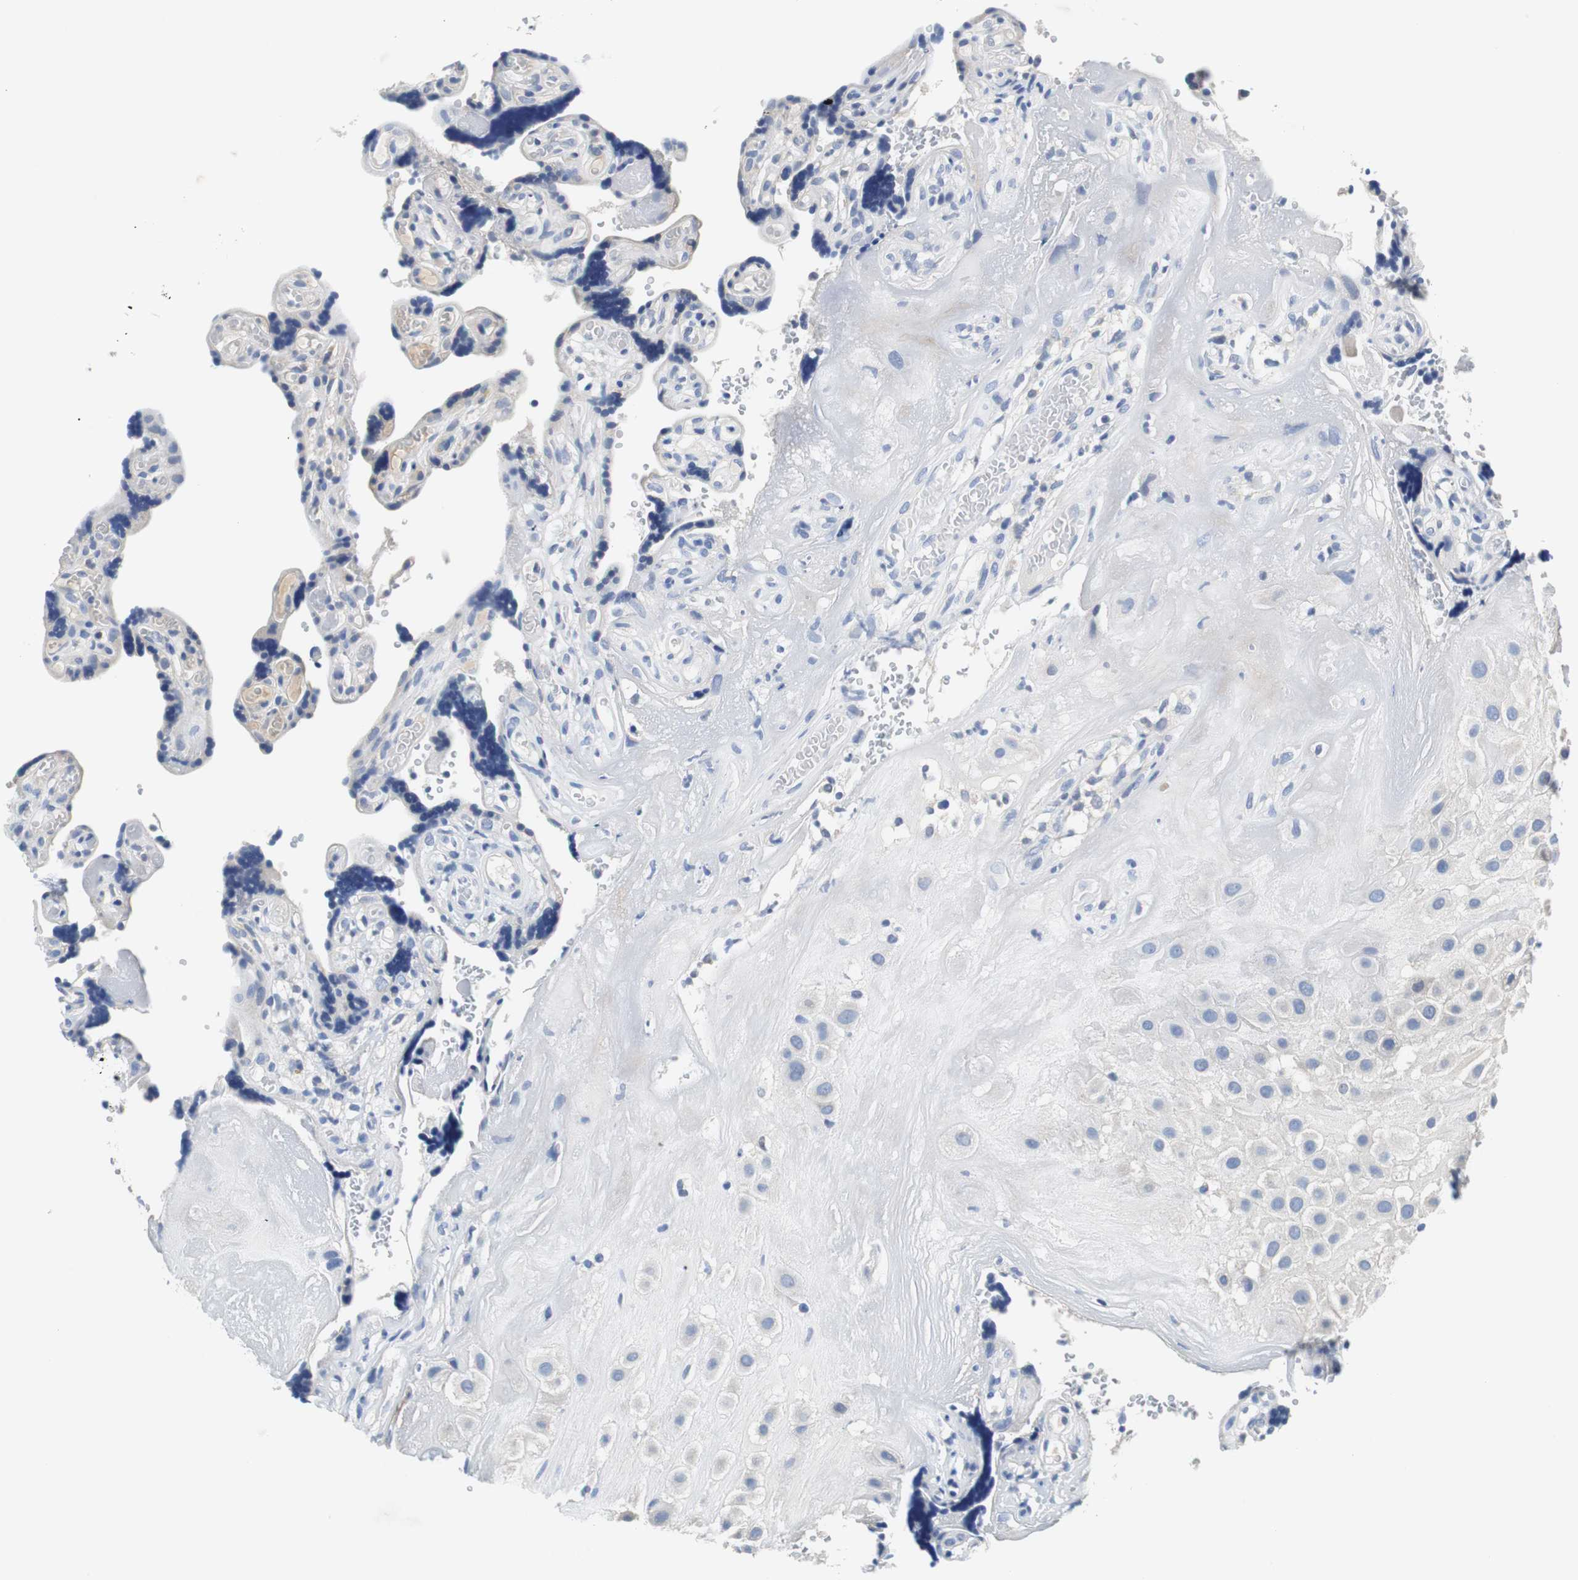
{"staining": {"intensity": "negative", "quantity": "none", "location": "none"}, "tissue": "placenta", "cell_type": "Decidual cells", "image_type": "normal", "snomed": [{"axis": "morphology", "description": "Normal tissue, NOS"}, {"axis": "topography", "description": "Placenta"}], "caption": "This is an immunohistochemistry (IHC) micrograph of normal placenta. There is no staining in decidual cells.", "gene": "PCK1", "patient": {"sex": "female", "age": 30}}